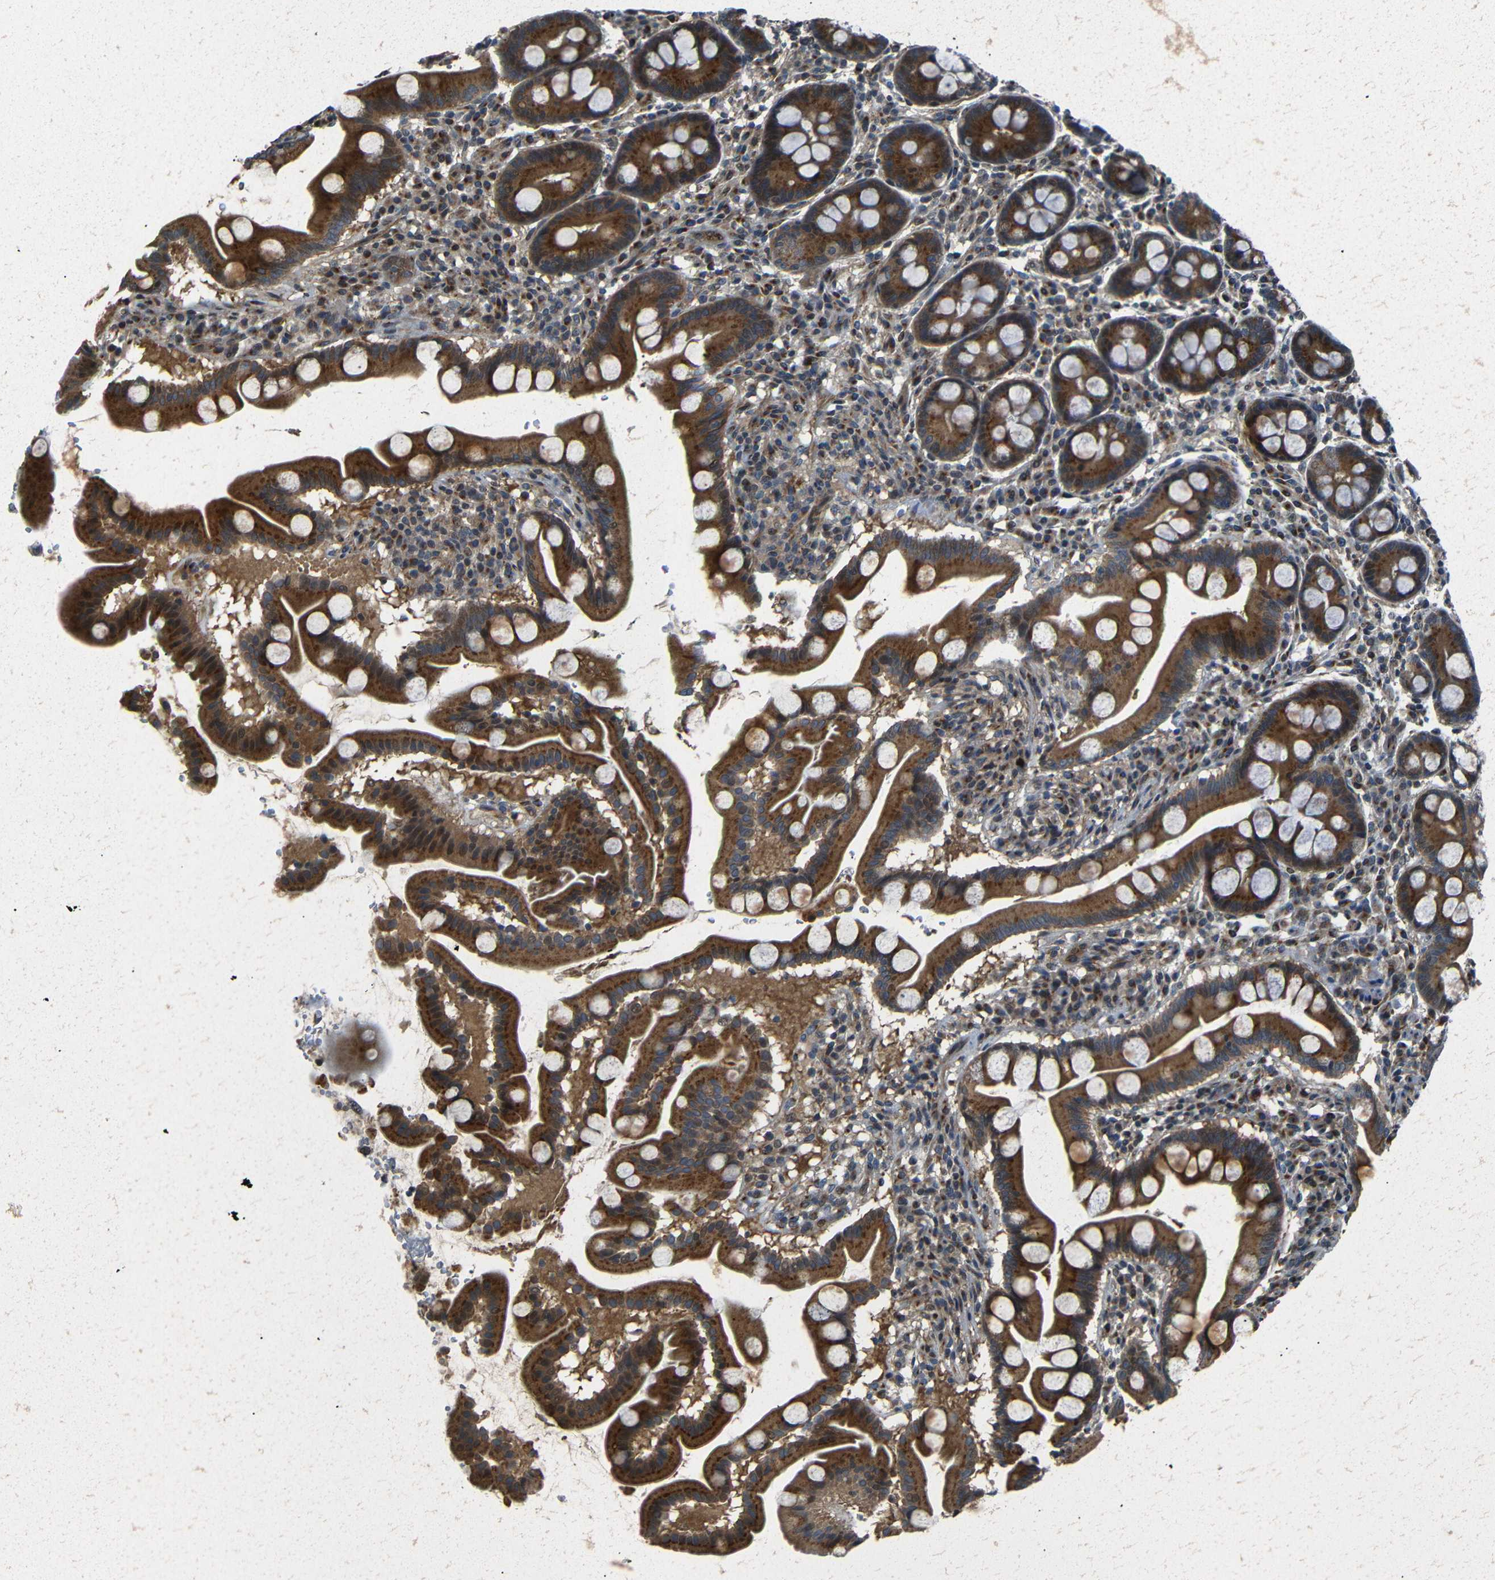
{"staining": {"intensity": "strong", "quantity": ">75%", "location": "cytoplasmic/membranous"}, "tissue": "duodenum", "cell_type": "Glandular cells", "image_type": "normal", "snomed": [{"axis": "morphology", "description": "Normal tissue, NOS"}, {"axis": "topography", "description": "Duodenum"}], "caption": "Benign duodenum exhibits strong cytoplasmic/membranous staining in about >75% of glandular cells, visualized by immunohistochemistry.", "gene": "AKAP9", "patient": {"sex": "male", "age": 50}}